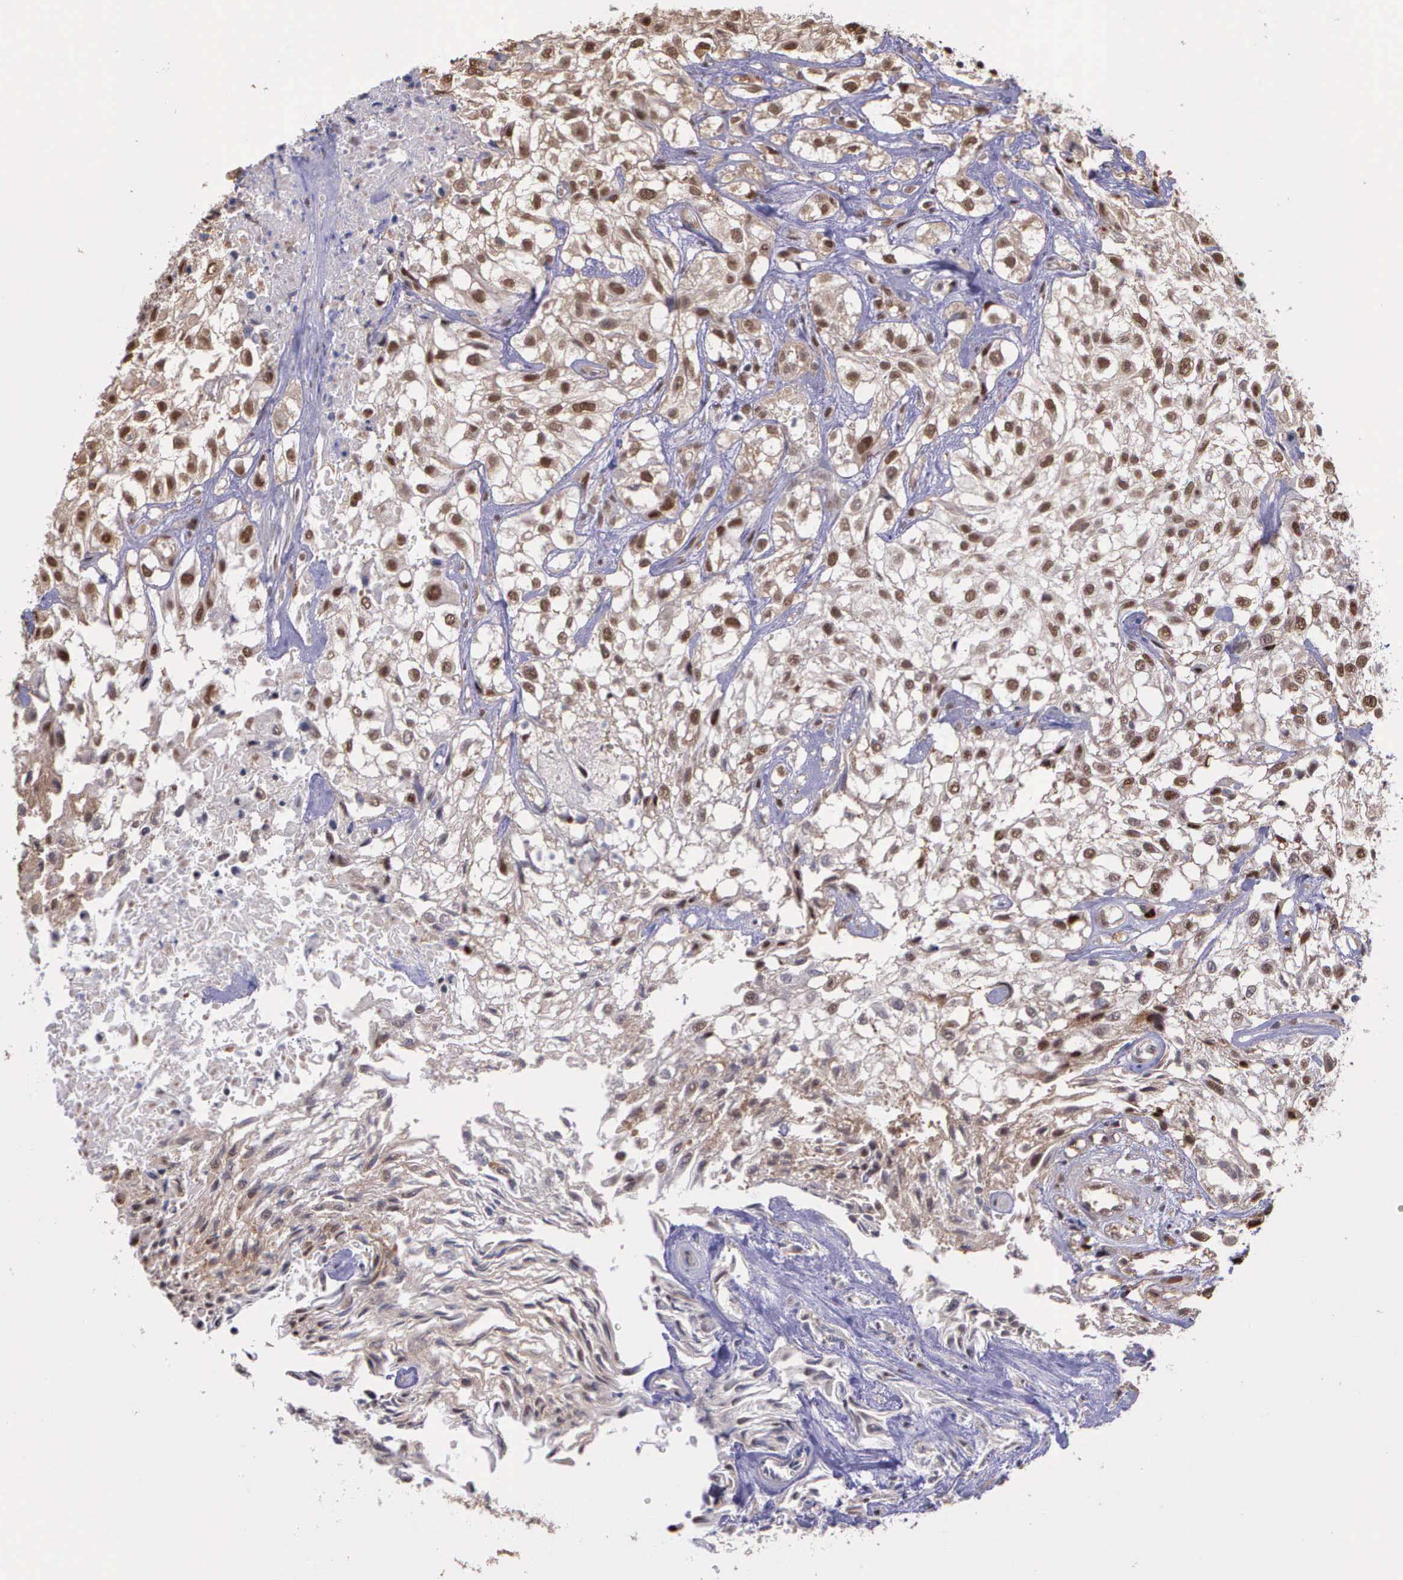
{"staining": {"intensity": "moderate", "quantity": ">75%", "location": "cytoplasmic/membranous,nuclear"}, "tissue": "urothelial cancer", "cell_type": "Tumor cells", "image_type": "cancer", "snomed": [{"axis": "morphology", "description": "Urothelial carcinoma, High grade"}, {"axis": "topography", "description": "Urinary bladder"}], "caption": "Immunohistochemical staining of human urothelial cancer demonstrates medium levels of moderate cytoplasmic/membranous and nuclear staining in about >75% of tumor cells.", "gene": "PSMC1", "patient": {"sex": "male", "age": 56}}